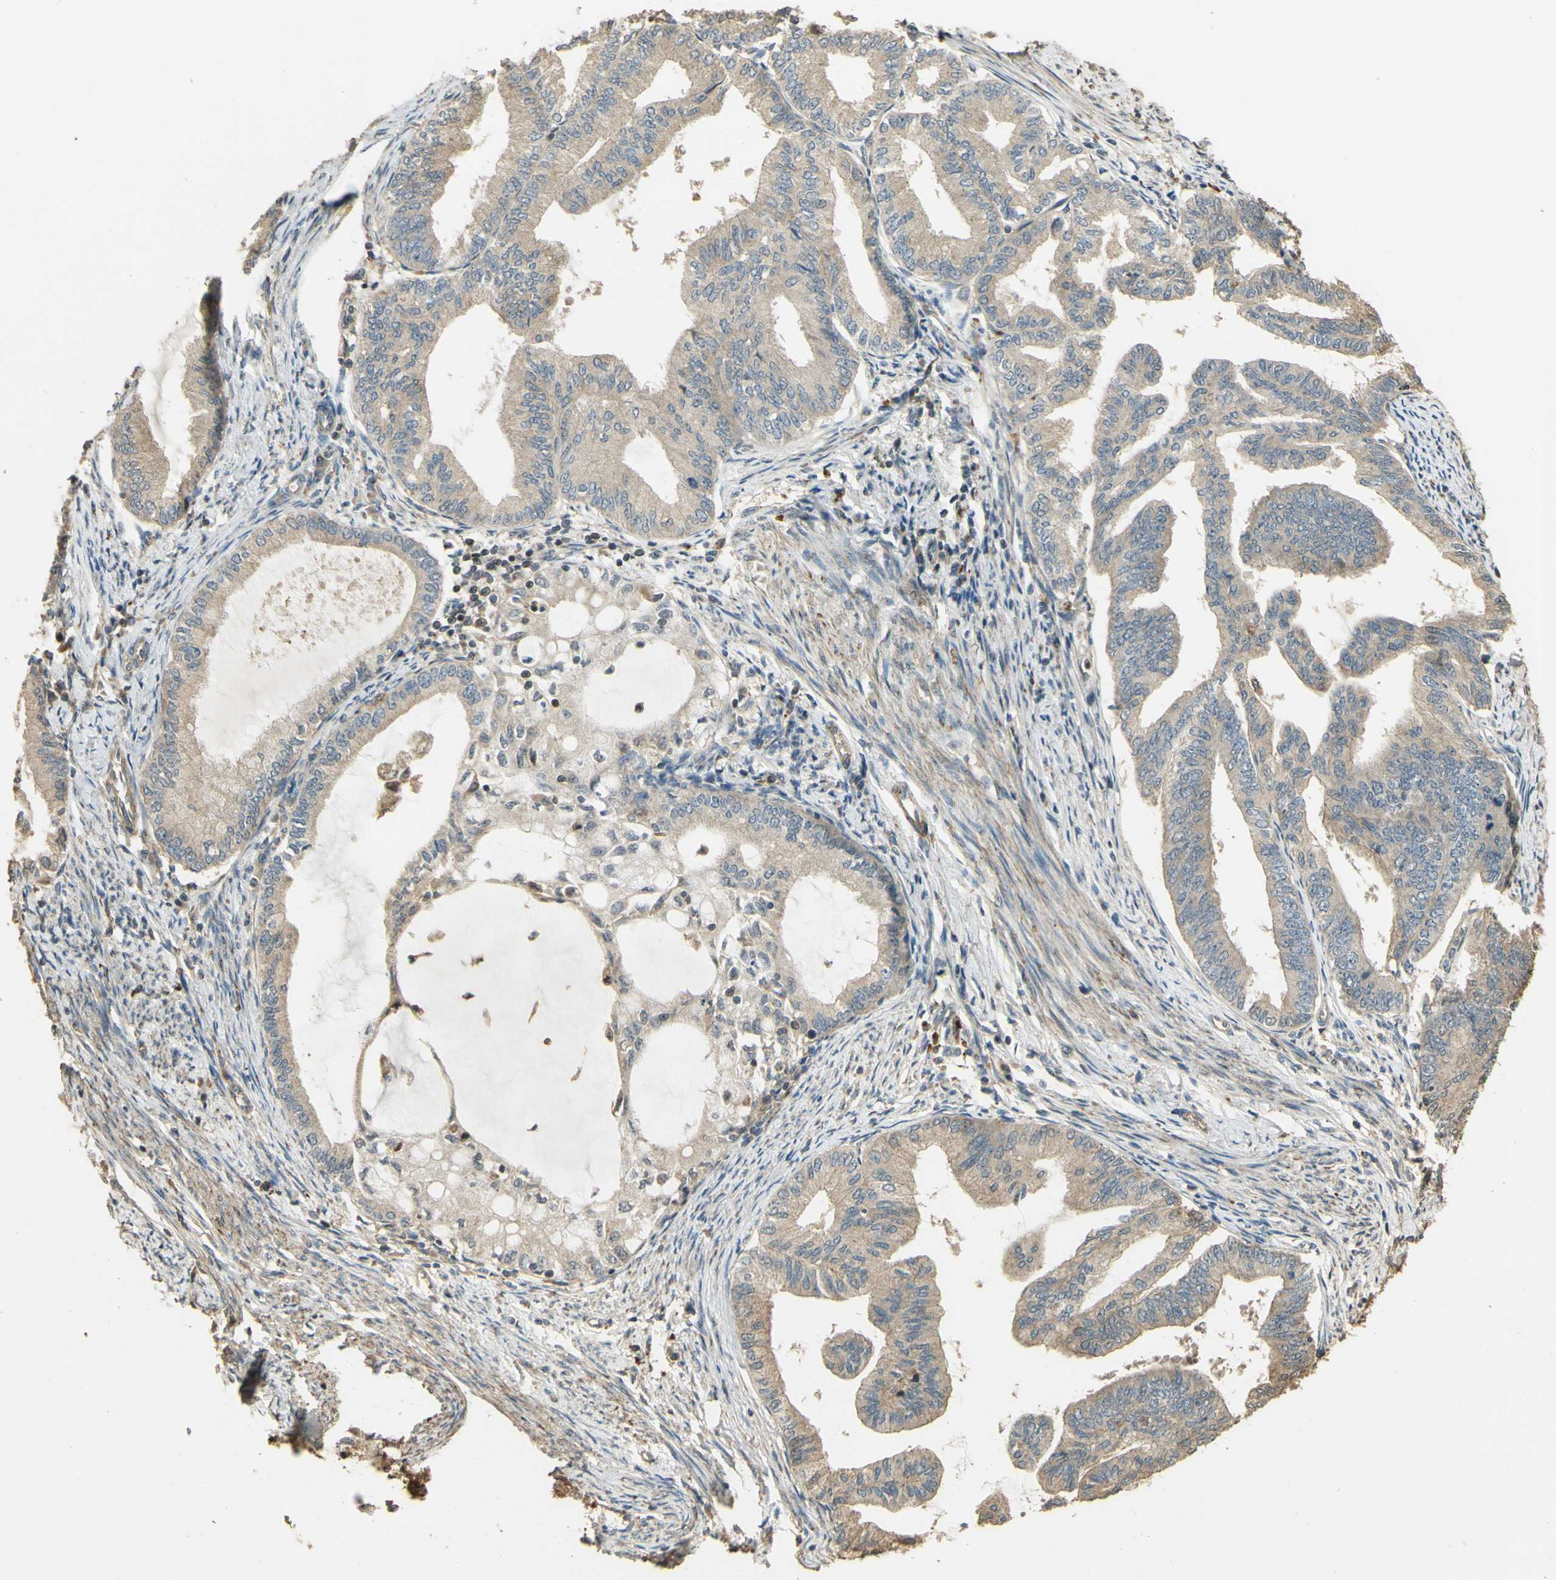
{"staining": {"intensity": "weak", "quantity": ">75%", "location": "cytoplasmic/membranous"}, "tissue": "endometrial cancer", "cell_type": "Tumor cells", "image_type": "cancer", "snomed": [{"axis": "morphology", "description": "Adenocarcinoma, NOS"}, {"axis": "topography", "description": "Endometrium"}], "caption": "High-magnification brightfield microscopy of adenocarcinoma (endometrial) stained with DAB (3,3'-diaminobenzidine) (brown) and counterstained with hematoxylin (blue). tumor cells exhibit weak cytoplasmic/membranous positivity is identified in about>75% of cells.", "gene": "AGER", "patient": {"sex": "female", "age": 86}}